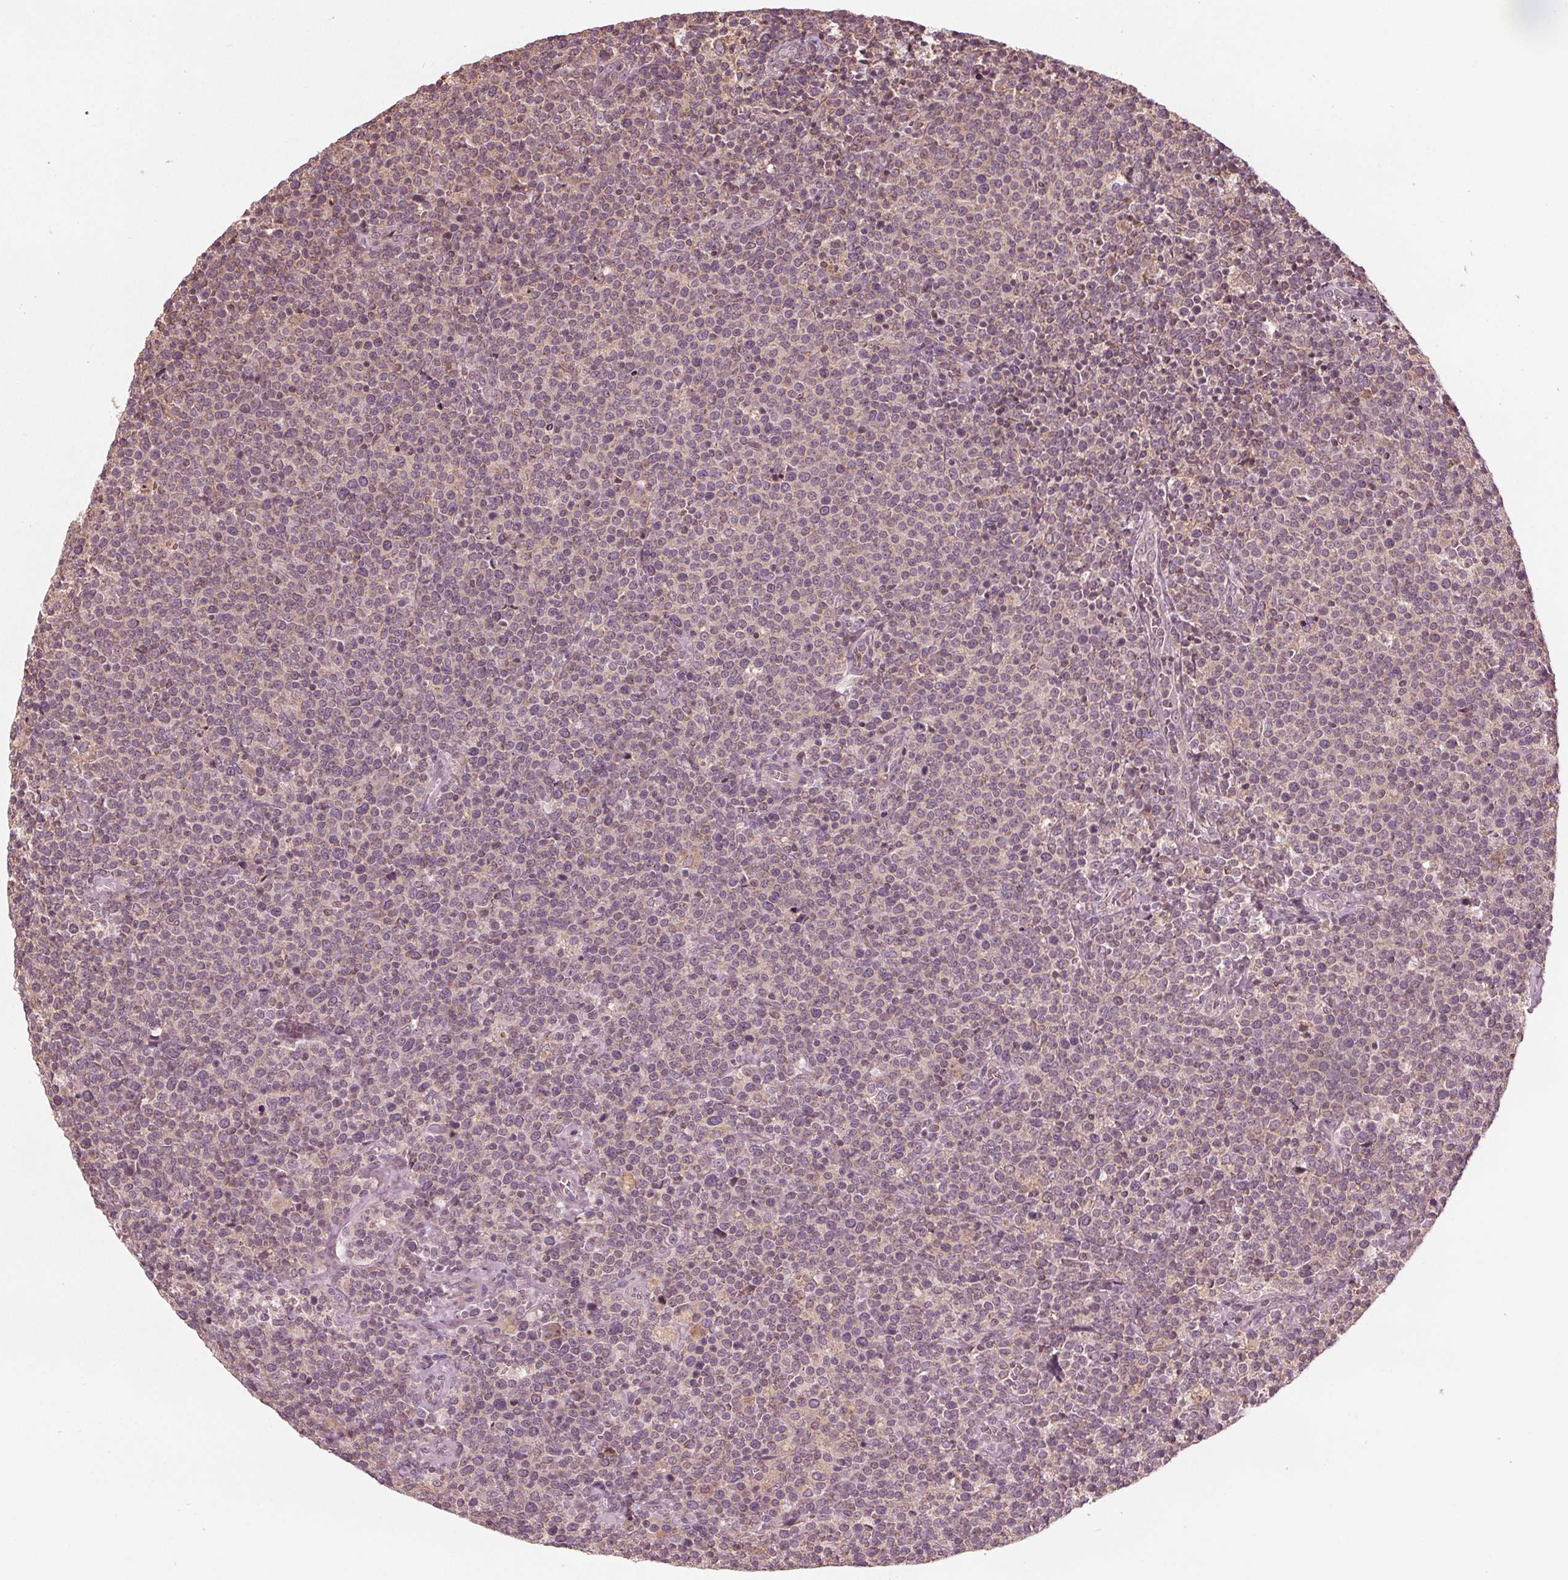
{"staining": {"intensity": "negative", "quantity": "none", "location": "none"}, "tissue": "lymphoma", "cell_type": "Tumor cells", "image_type": "cancer", "snomed": [{"axis": "morphology", "description": "Malignant lymphoma, non-Hodgkin's type, High grade"}, {"axis": "topography", "description": "Lymph node"}], "caption": "An immunohistochemistry image of lymphoma is shown. There is no staining in tumor cells of lymphoma.", "gene": "GNB2", "patient": {"sex": "male", "age": 61}}